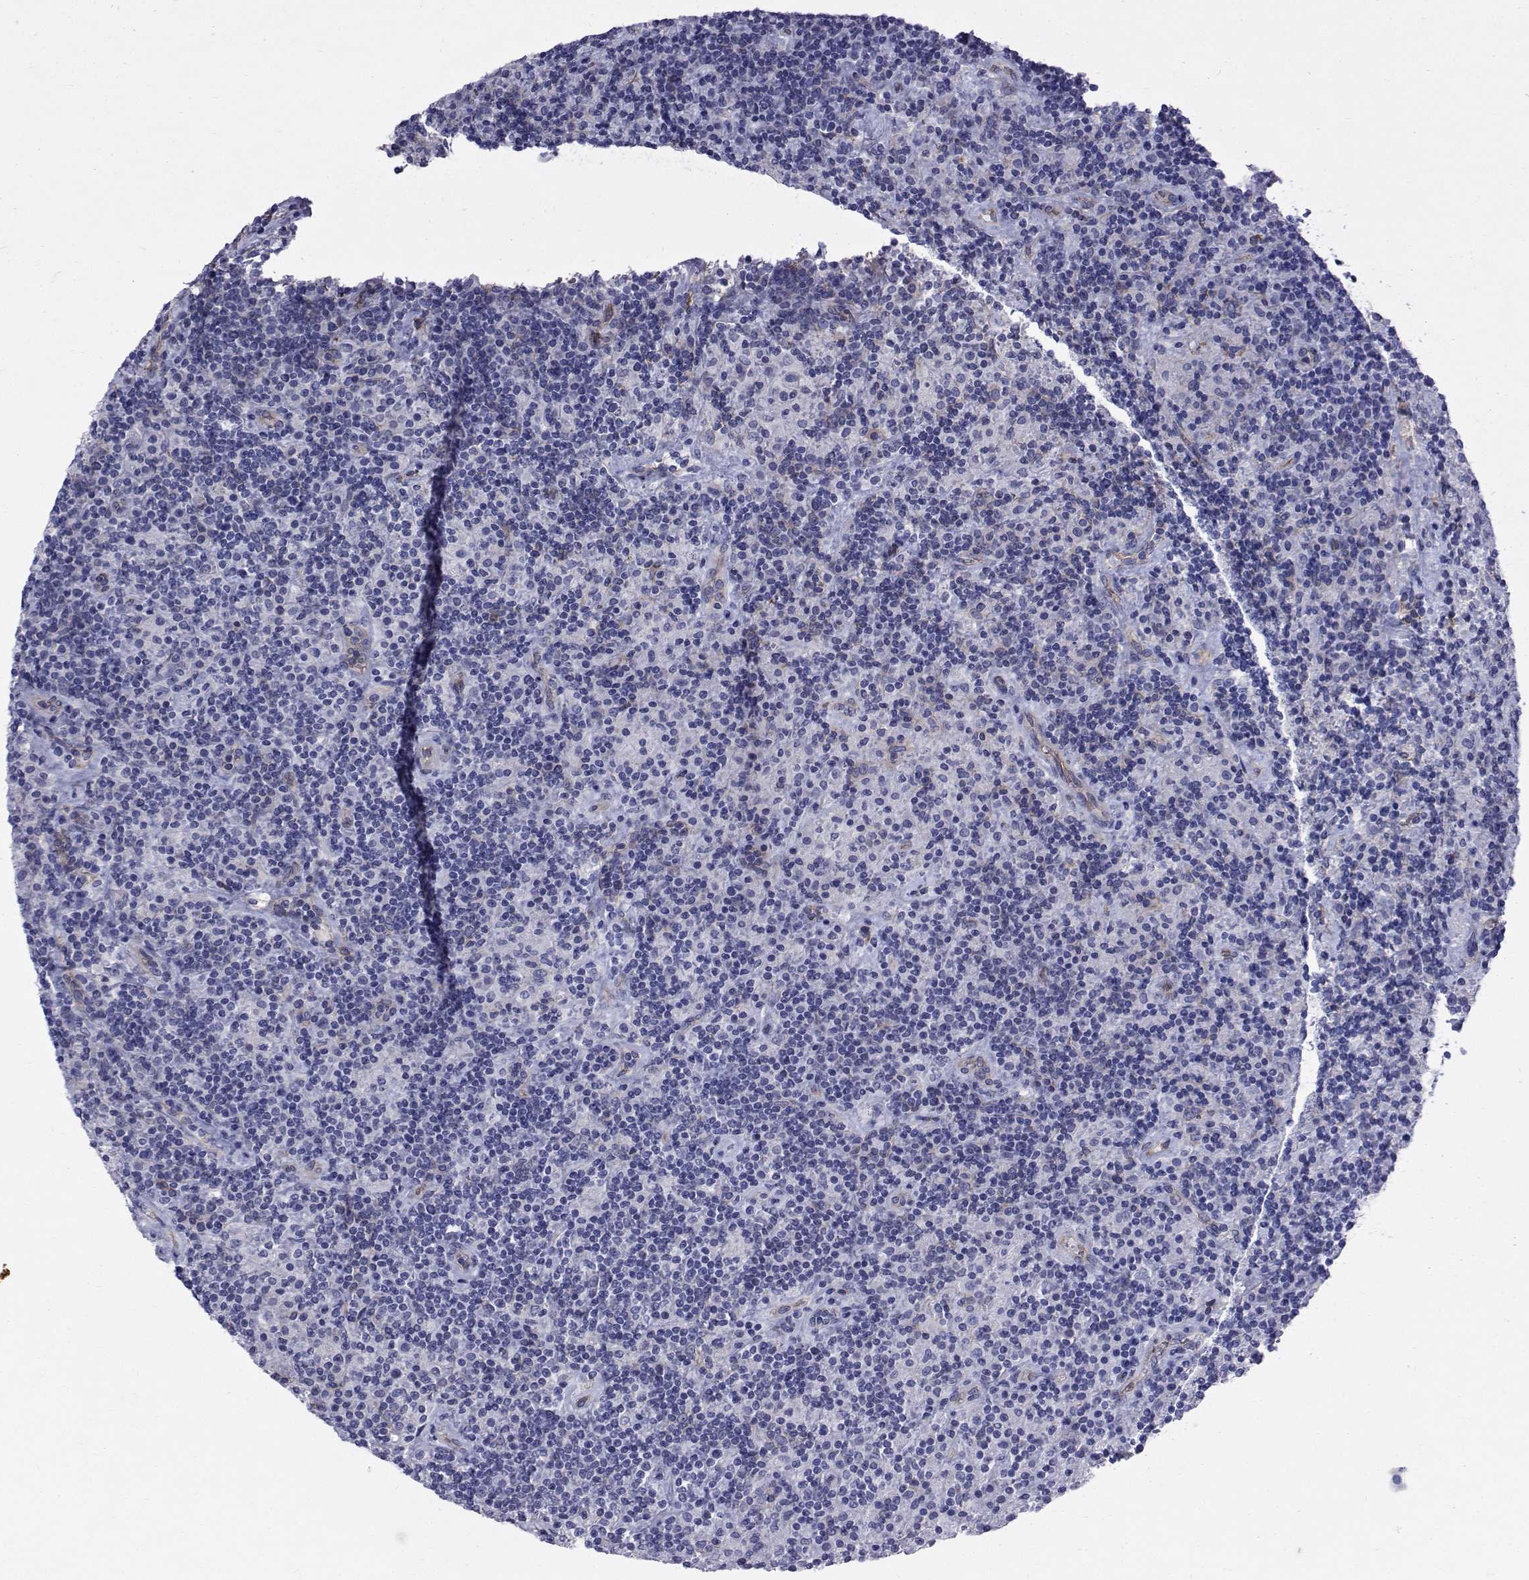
{"staining": {"intensity": "negative", "quantity": "none", "location": "none"}, "tissue": "lymphoma", "cell_type": "Tumor cells", "image_type": "cancer", "snomed": [{"axis": "morphology", "description": "Hodgkin's disease, NOS"}, {"axis": "topography", "description": "Lymph node"}], "caption": "Hodgkin's disease stained for a protein using immunohistochemistry displays no expression tumor cells.", "gene": "QPCT", "patient": {"sex": "male", "age": 70}}